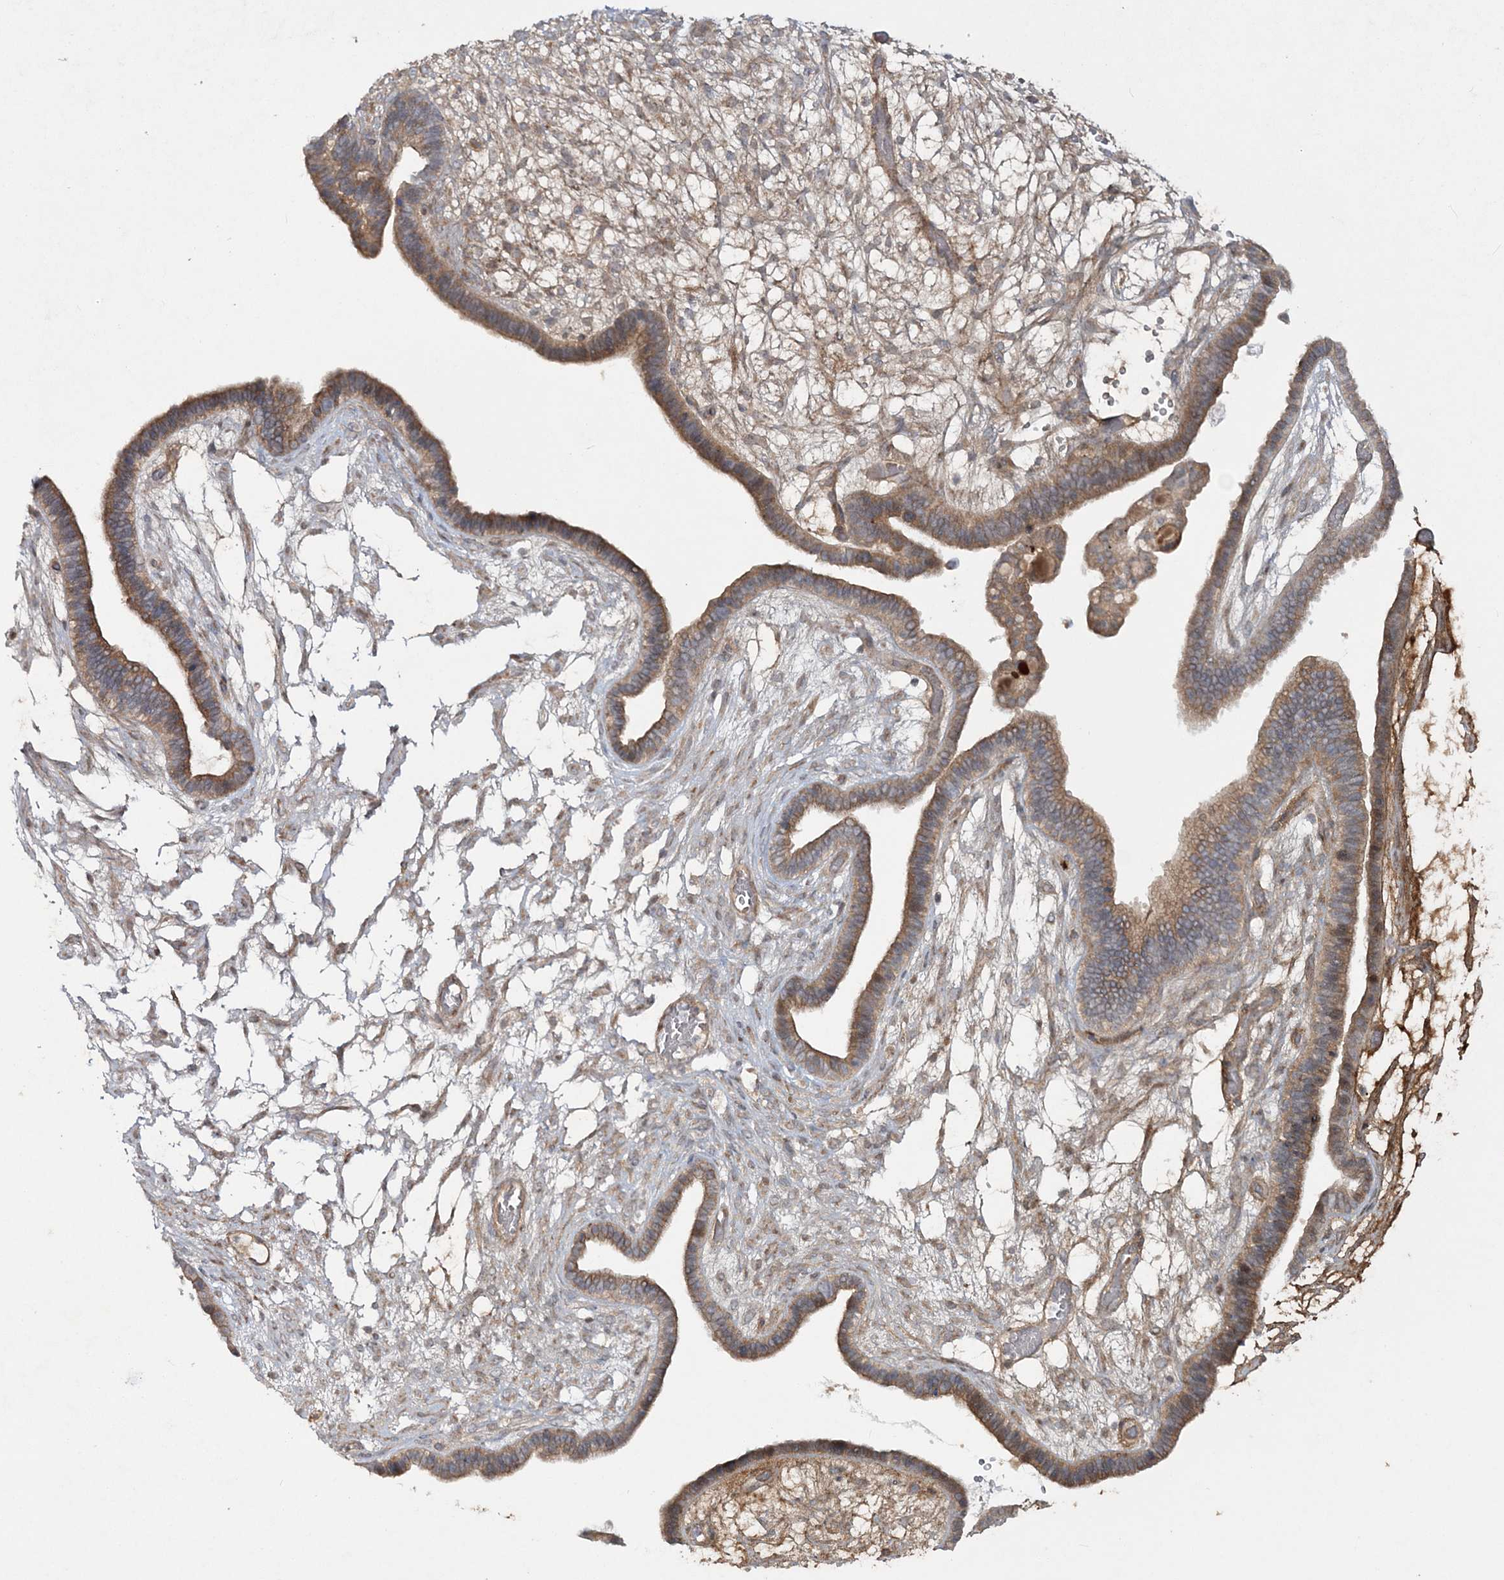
{"staining": {"intensity": "moderate", "quantity": ">75%", "location": "cytoplasmic/membranous"}, "tissue": "ovarian cancer", "cell_type": "Tumor cells", "image_type": "cancer", "snomed": [{"axis": "morphology", "description": "Cystadenocarcinoma, serous, NOS"}, {"axis": "topography", "description": "Ovary"}], "caption": "Protein expression analysis of ovarian cancer (serous cystadenocarcinoma) exhibits moderate cytoplasmic/membranous expression in approximately >75% of tumor cells.", "gene": "MOCS2", "patient": {"sex": "female", "age": 56}}